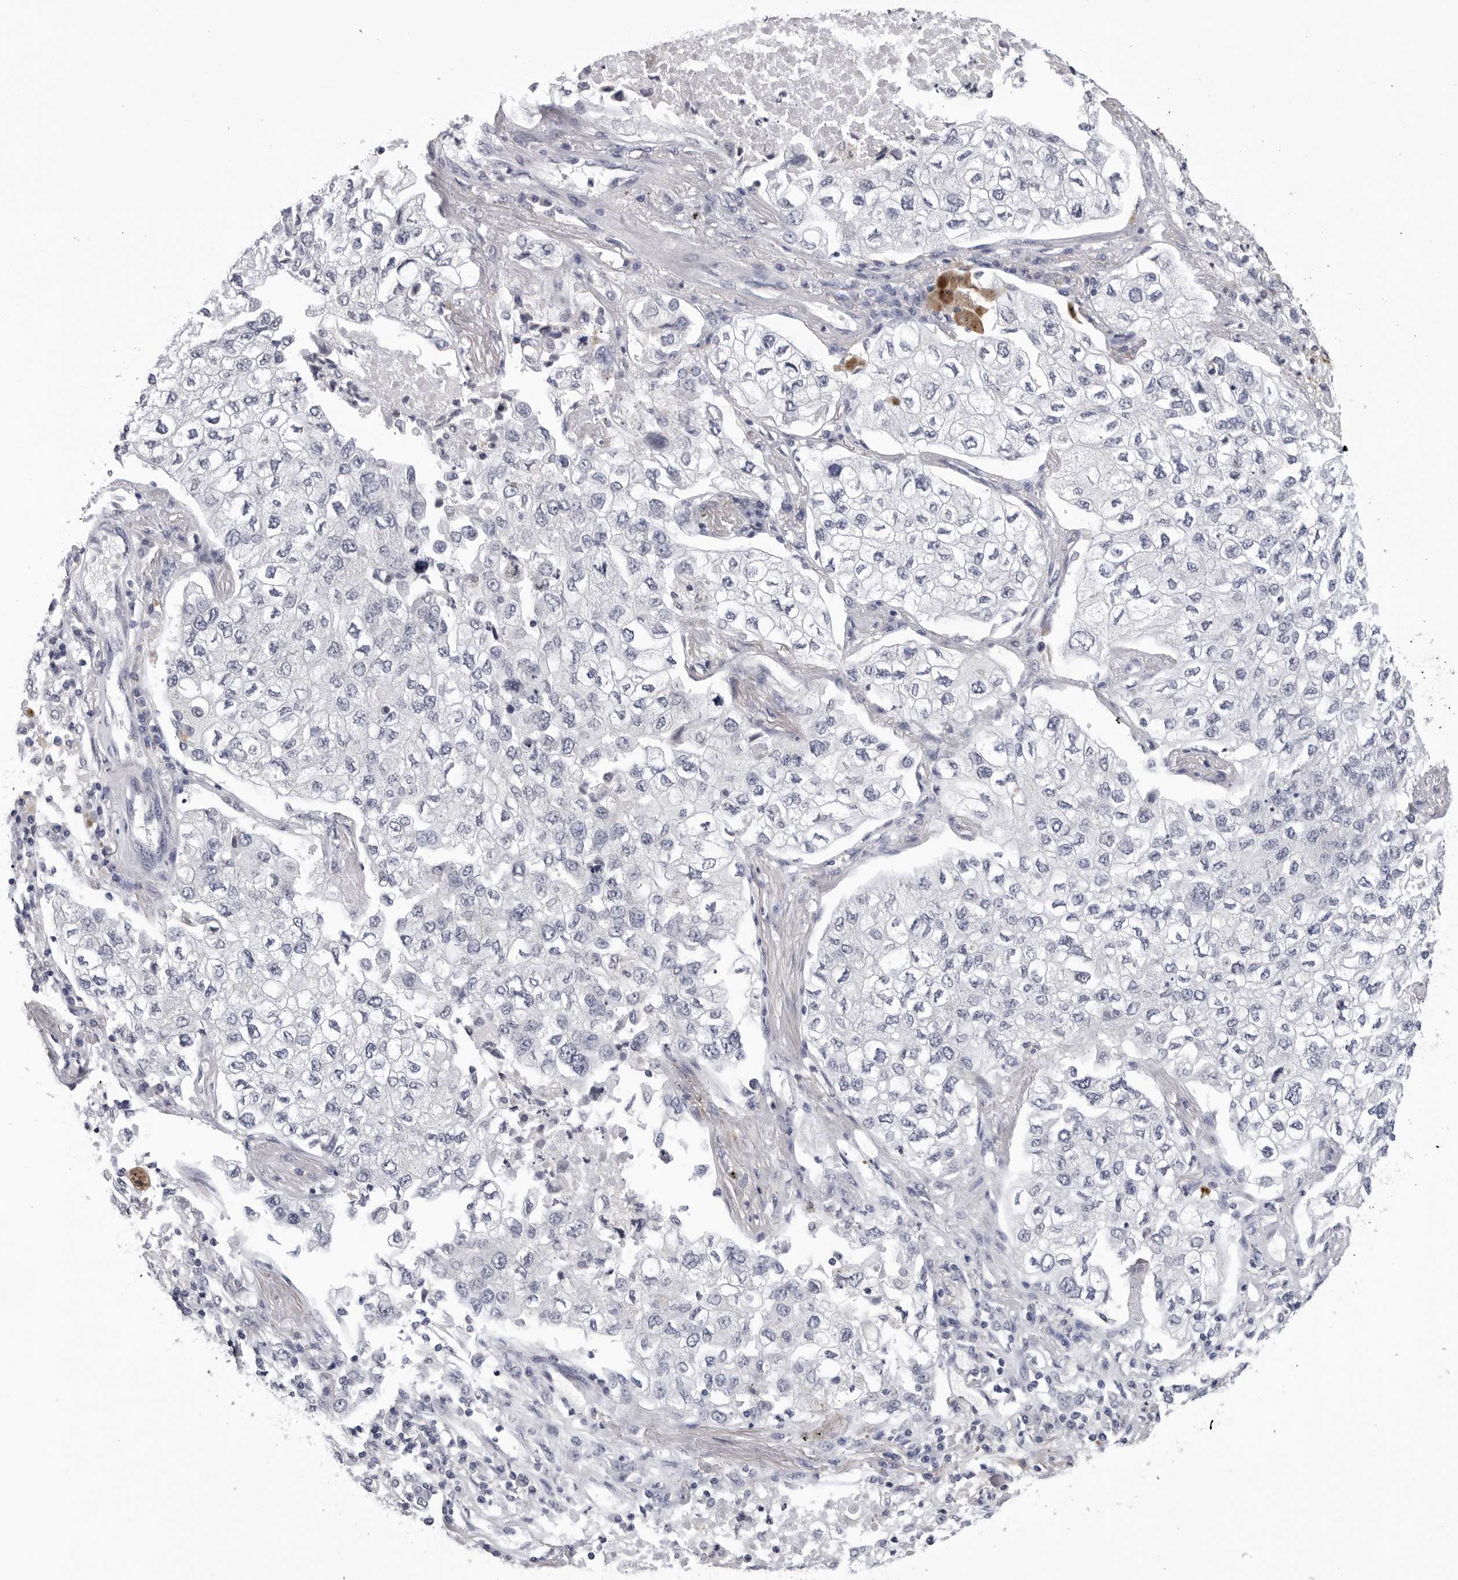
{"staining": {"intensity": "negative", "quantity": "none", "location": "none"}, "tissue": "lung cancer", "cell_type": "Tumor cells", "image_type": "cancer", "snomed": [{"axis": "morphology", "description": "Adenocarcinoma, NOS"}, {"axis": "topography", "description": "Lung"}], "caption": "A micrograph of human lung cancer (adenocarcinoma) is negative for staining in tumor cells.", "gene": "CDK20", "patient": {"sex": "male", "age": 63}}